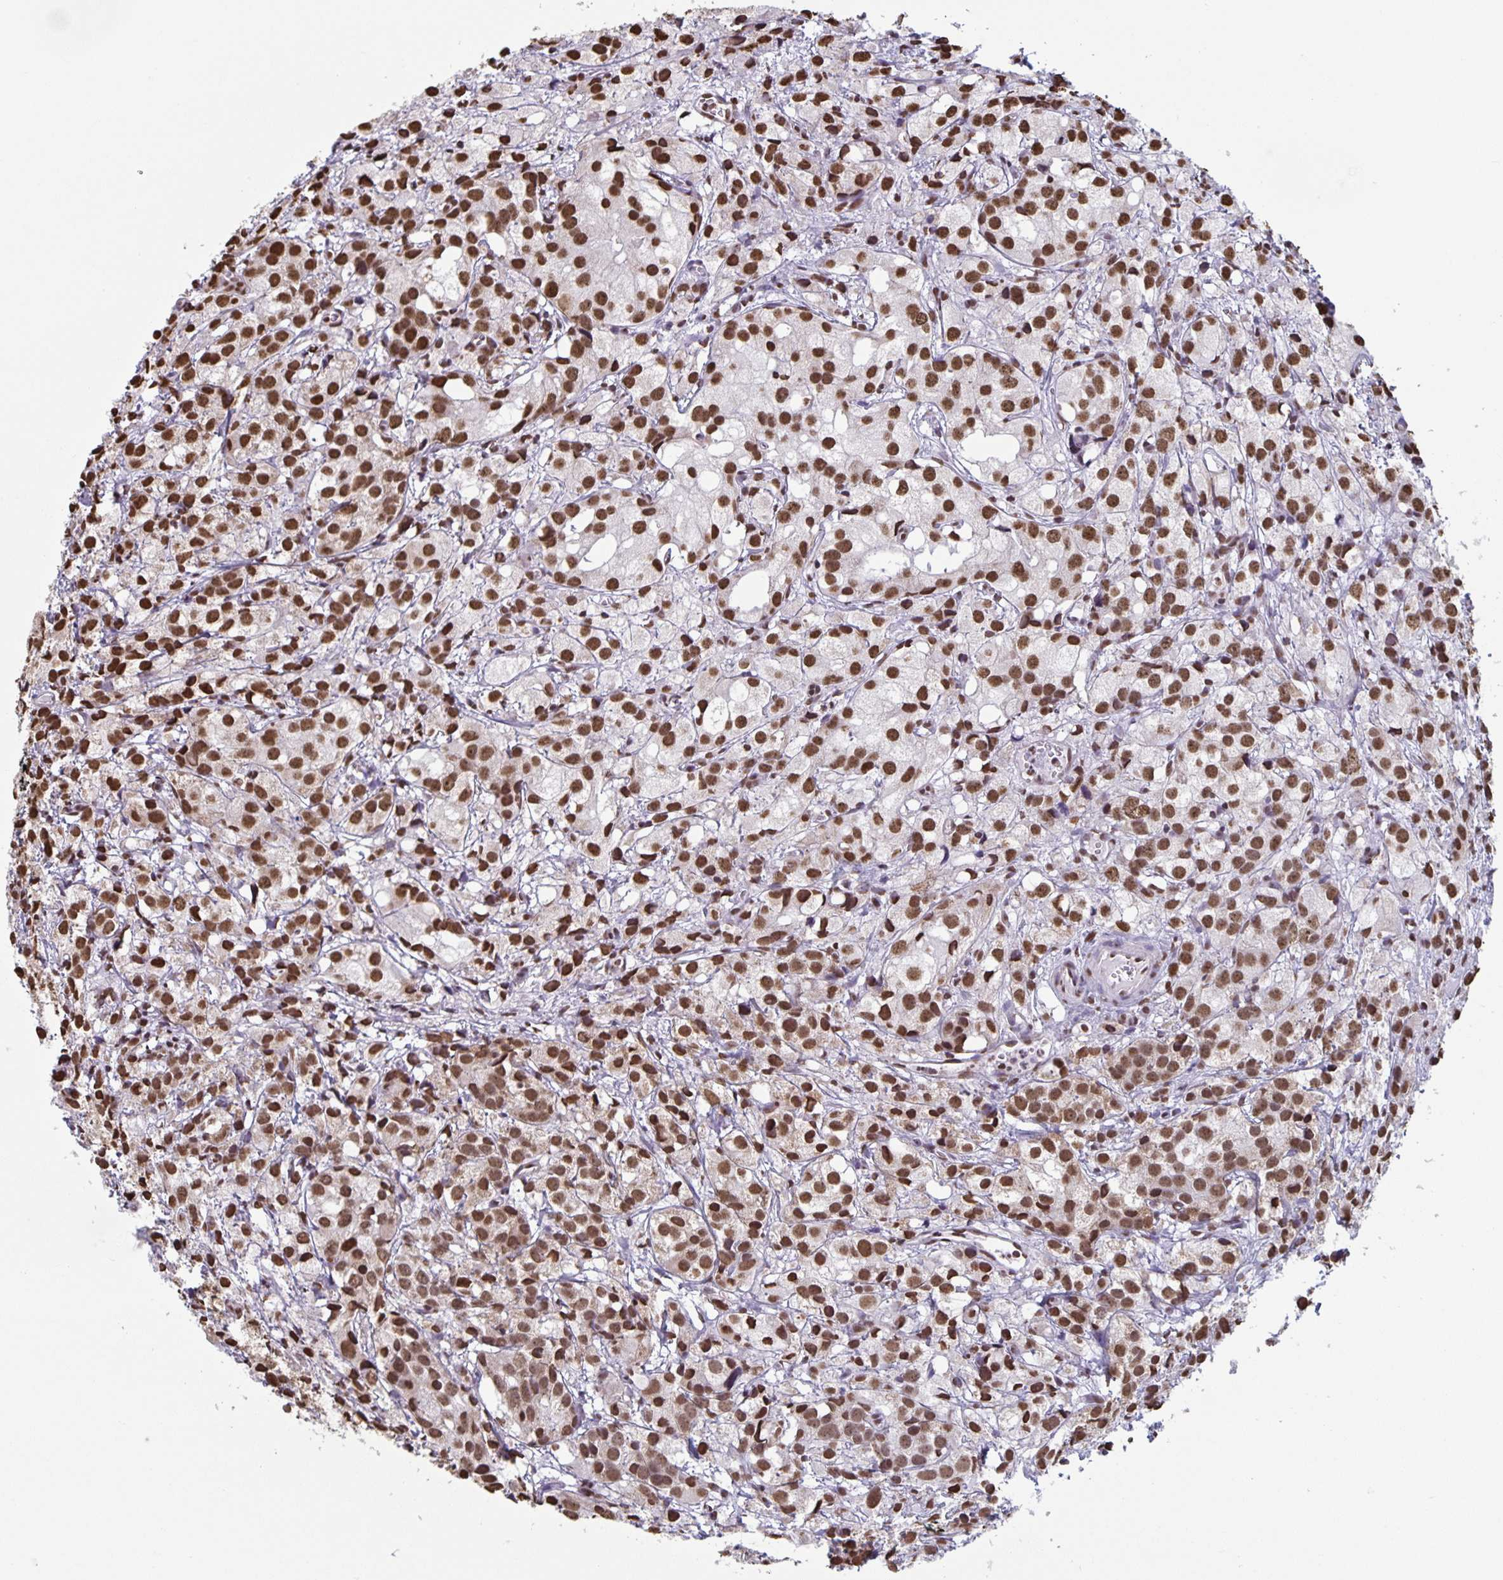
{"staining": {"intensity": "strong", "quantity": ">75%", "location": "nuclear"}, "tissue": "prostate cancer", "cell_type": "Tumor cells", "image_type": "cancer", "snomed": [{"axis": "morphology", "description": "Adenocarcinoma, High grade"}, {"axis": "topography", "description": "Prostate"}], "caption": "Immunohistochemical staining of adenocarcinoma (high-grade) (prostate) demonstrates high levels of strong nuclear expression in approximately >75% of tumor cells. (Stains: DAB (3,3'-diaminobenzidine) in brown, nuclei in blue, Microscopy: brightfield microscopy at high magnification).", "gene": "DUT", "patient": {"sex": "male", "age": 86}}